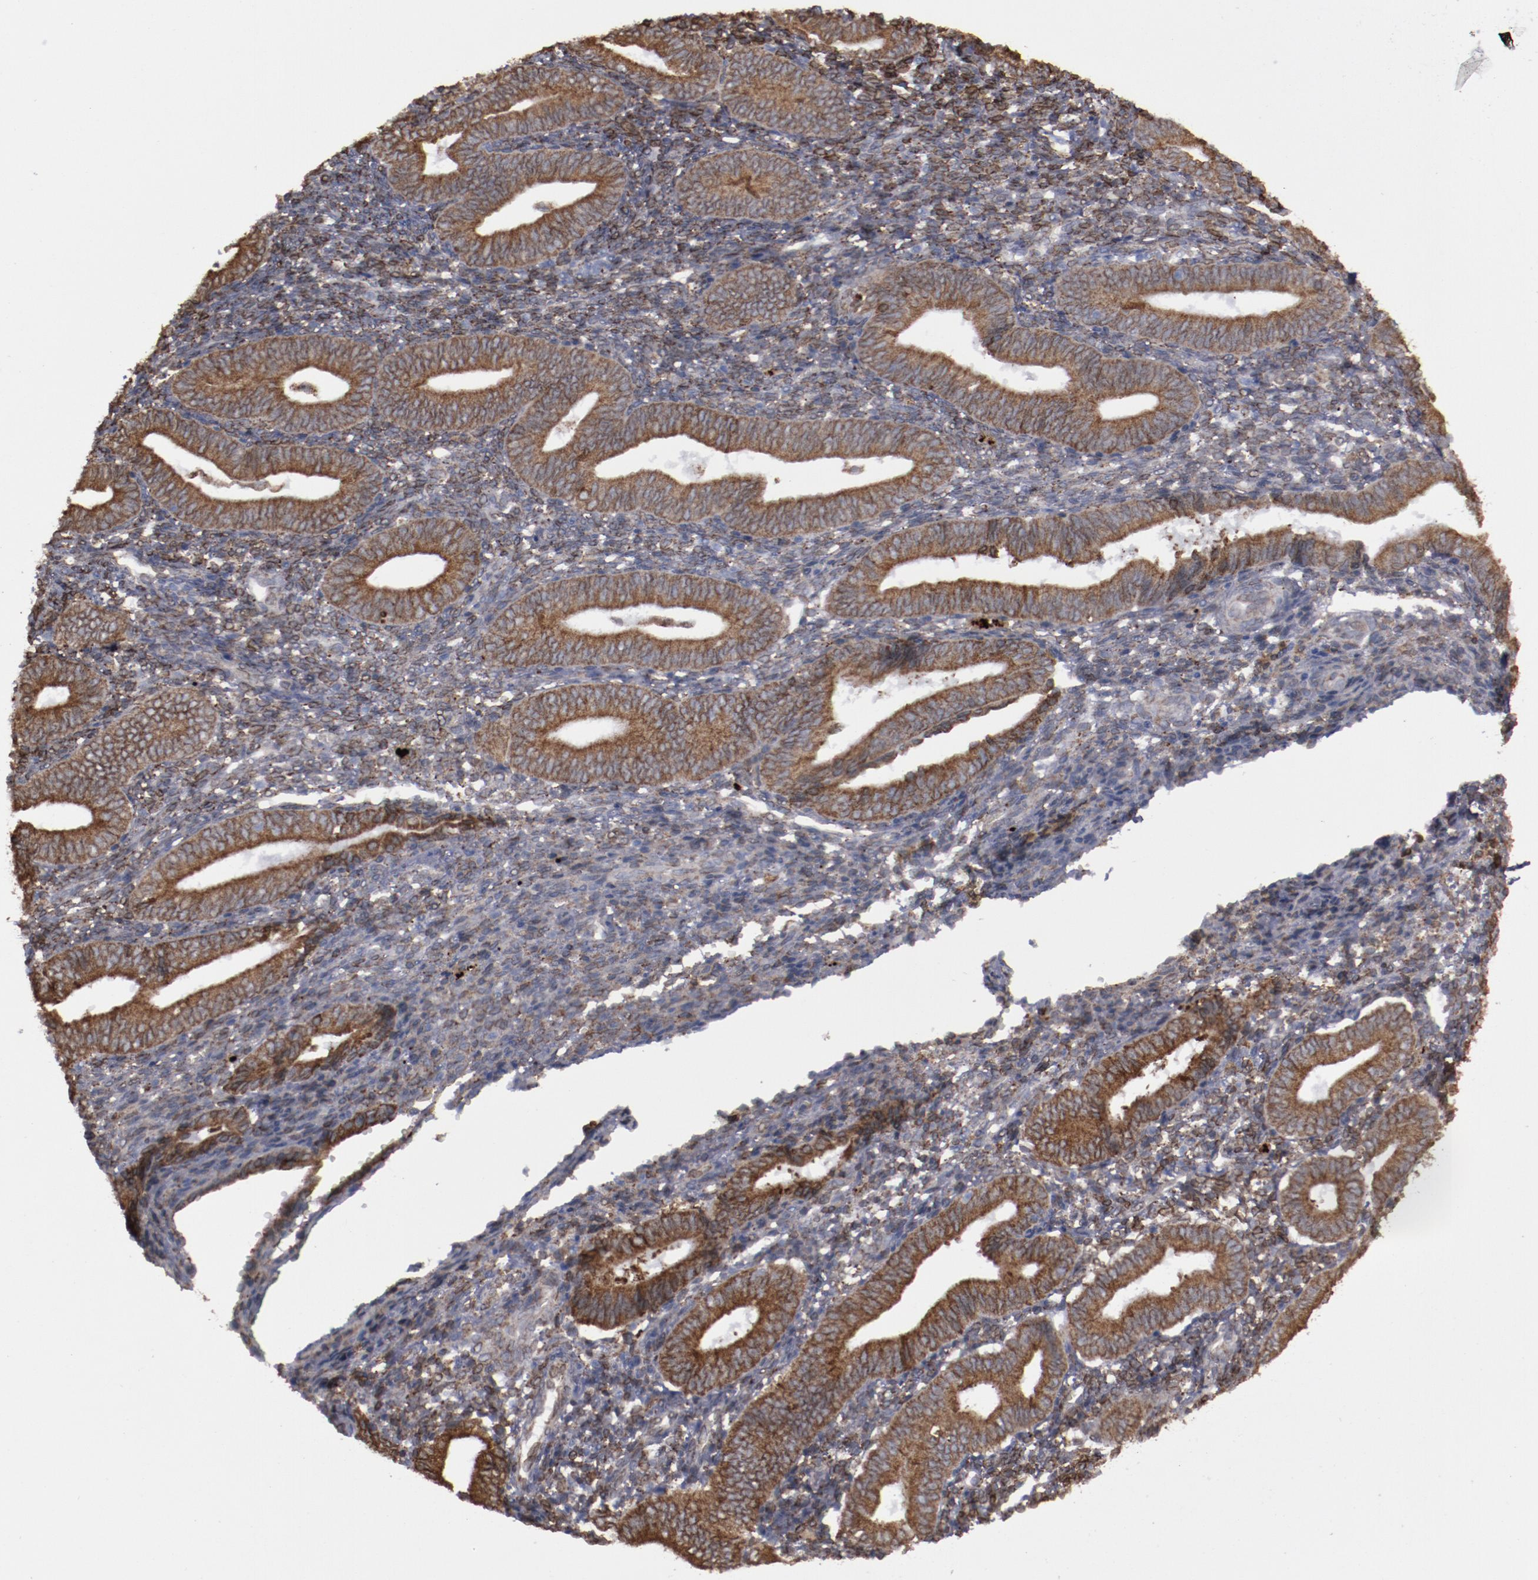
{"staining": {"intensity": "moderate", "quantity": ">75%", "location": "cytoplasmic/membranous"}, "tissue": "endometrium", "cell_type": "Cells in endometrial stroma", "image_type": "normal", "snomed": [{"axis": "morphology", "description": "Normal tissue, NOS"}, {"axis": "topography", "description": "Uterus"}, {"axis": "topography", "description": "Endometrium"}], "caption": "The immunohistochemical stain highlights moderate cytoplasmic/membranous staining in cells in endometrial stroma of benign endometrium. (Stains: DAB (3,3'-diaminobenzidine) in brown, nuclei in blue, Microscopy: brightfield microscopy at high magnification).", "gene": "ERLIN2", "patient": {"sex": "female", "age": 33}}